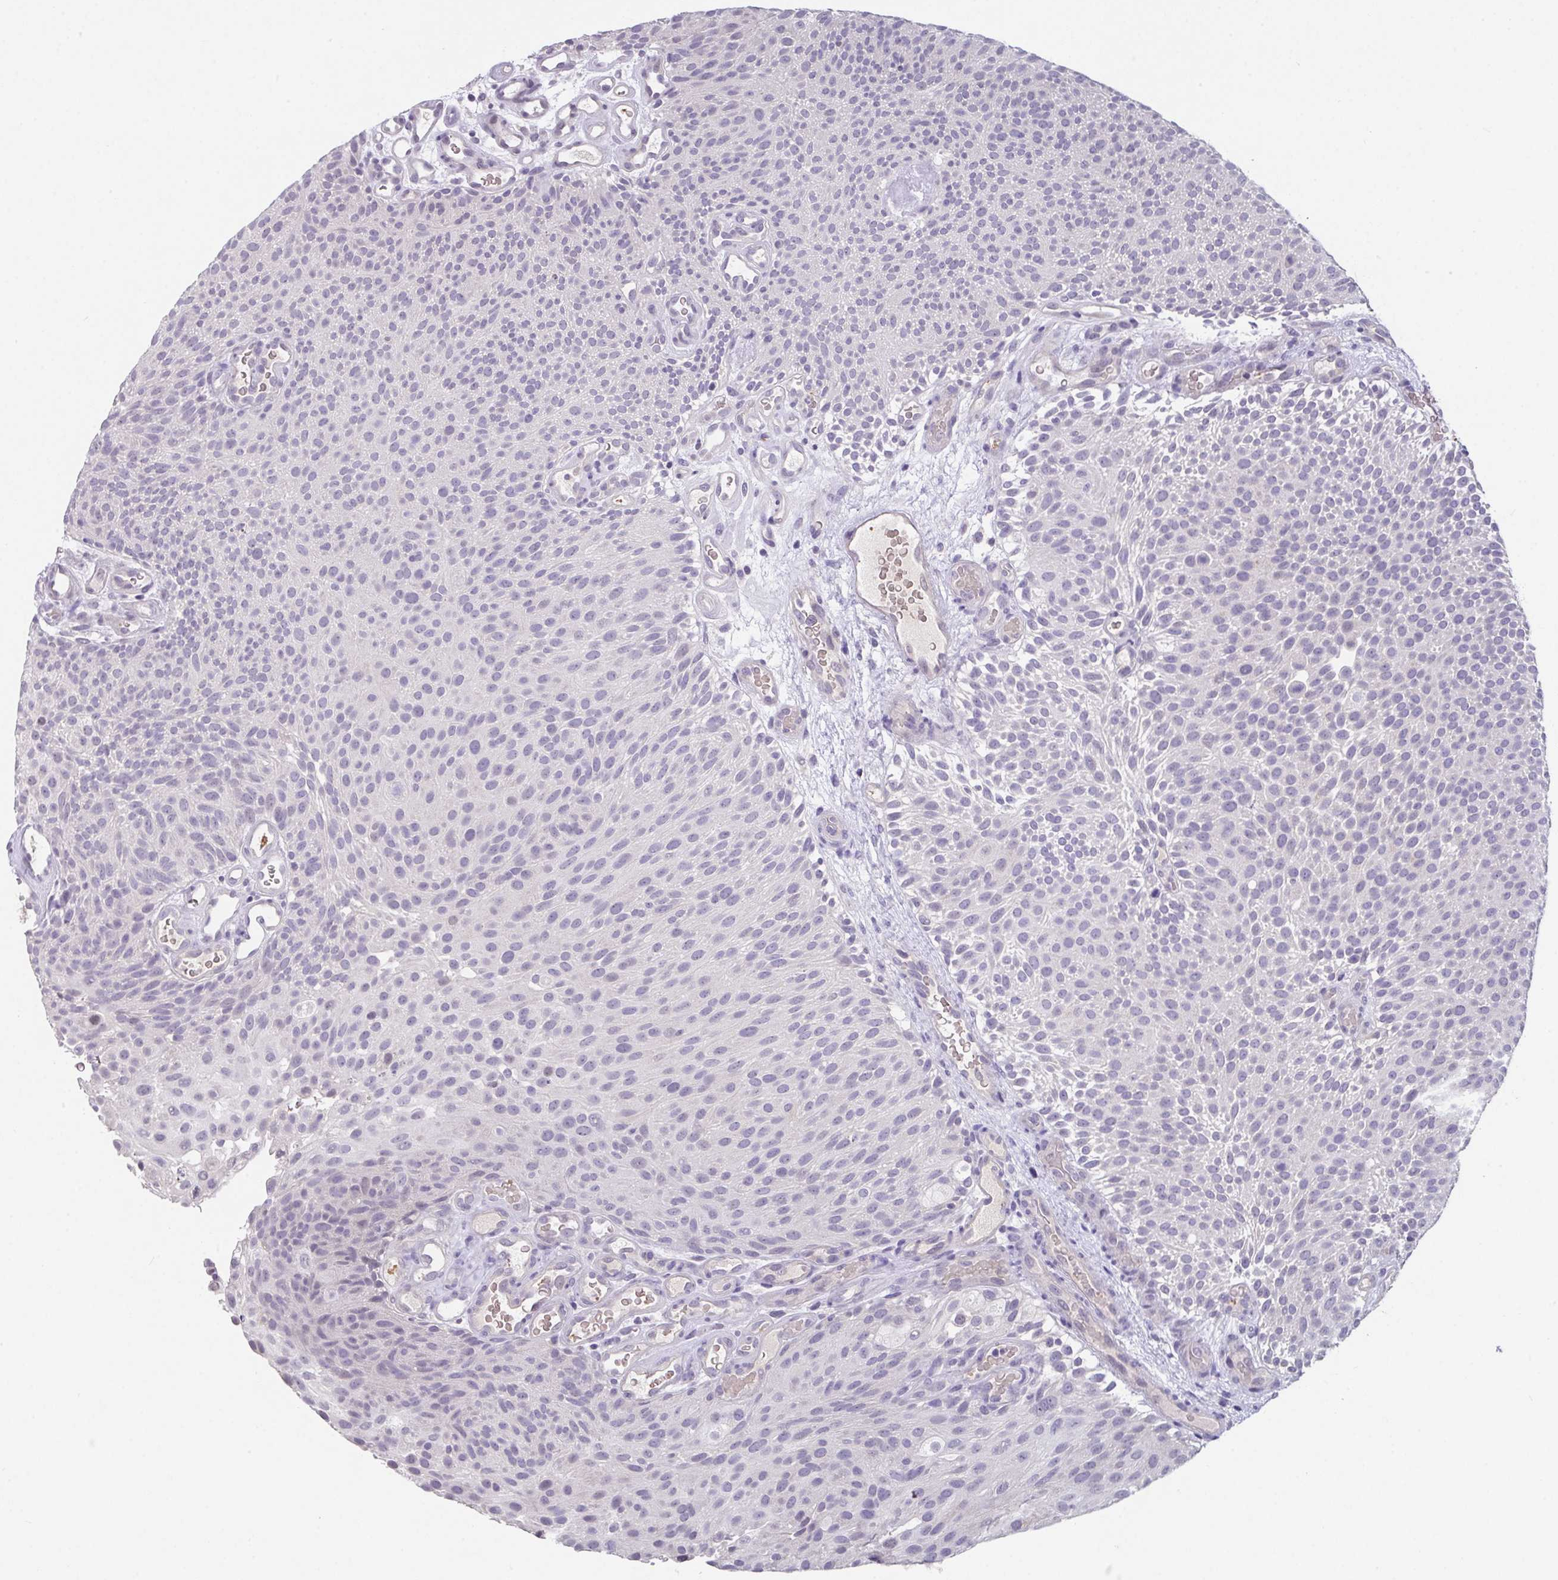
{"staining": {"intensity": "negative", "quantity": "none", "location": "none"}, "tissue": "urothelial cancer", "cell_type": "Tumor cells", "image_type": "cancer", "snomed": [{"axis": "morphology", "description": "Urothelial carcinoma, Low grade"}, {"axis": "topography", "description": "Urinary bladder"}], "caption": "High magnification brightfield microscopy of low-grade urothelial carcinoma stained with DAB (3,3'-diaminobenzidine) (brown) and counterstained with hematoxylin (blue): tumor cells show no significant expression.", "gene": "GLTPD2", "patient": {"sex": "male", "age": 78}}